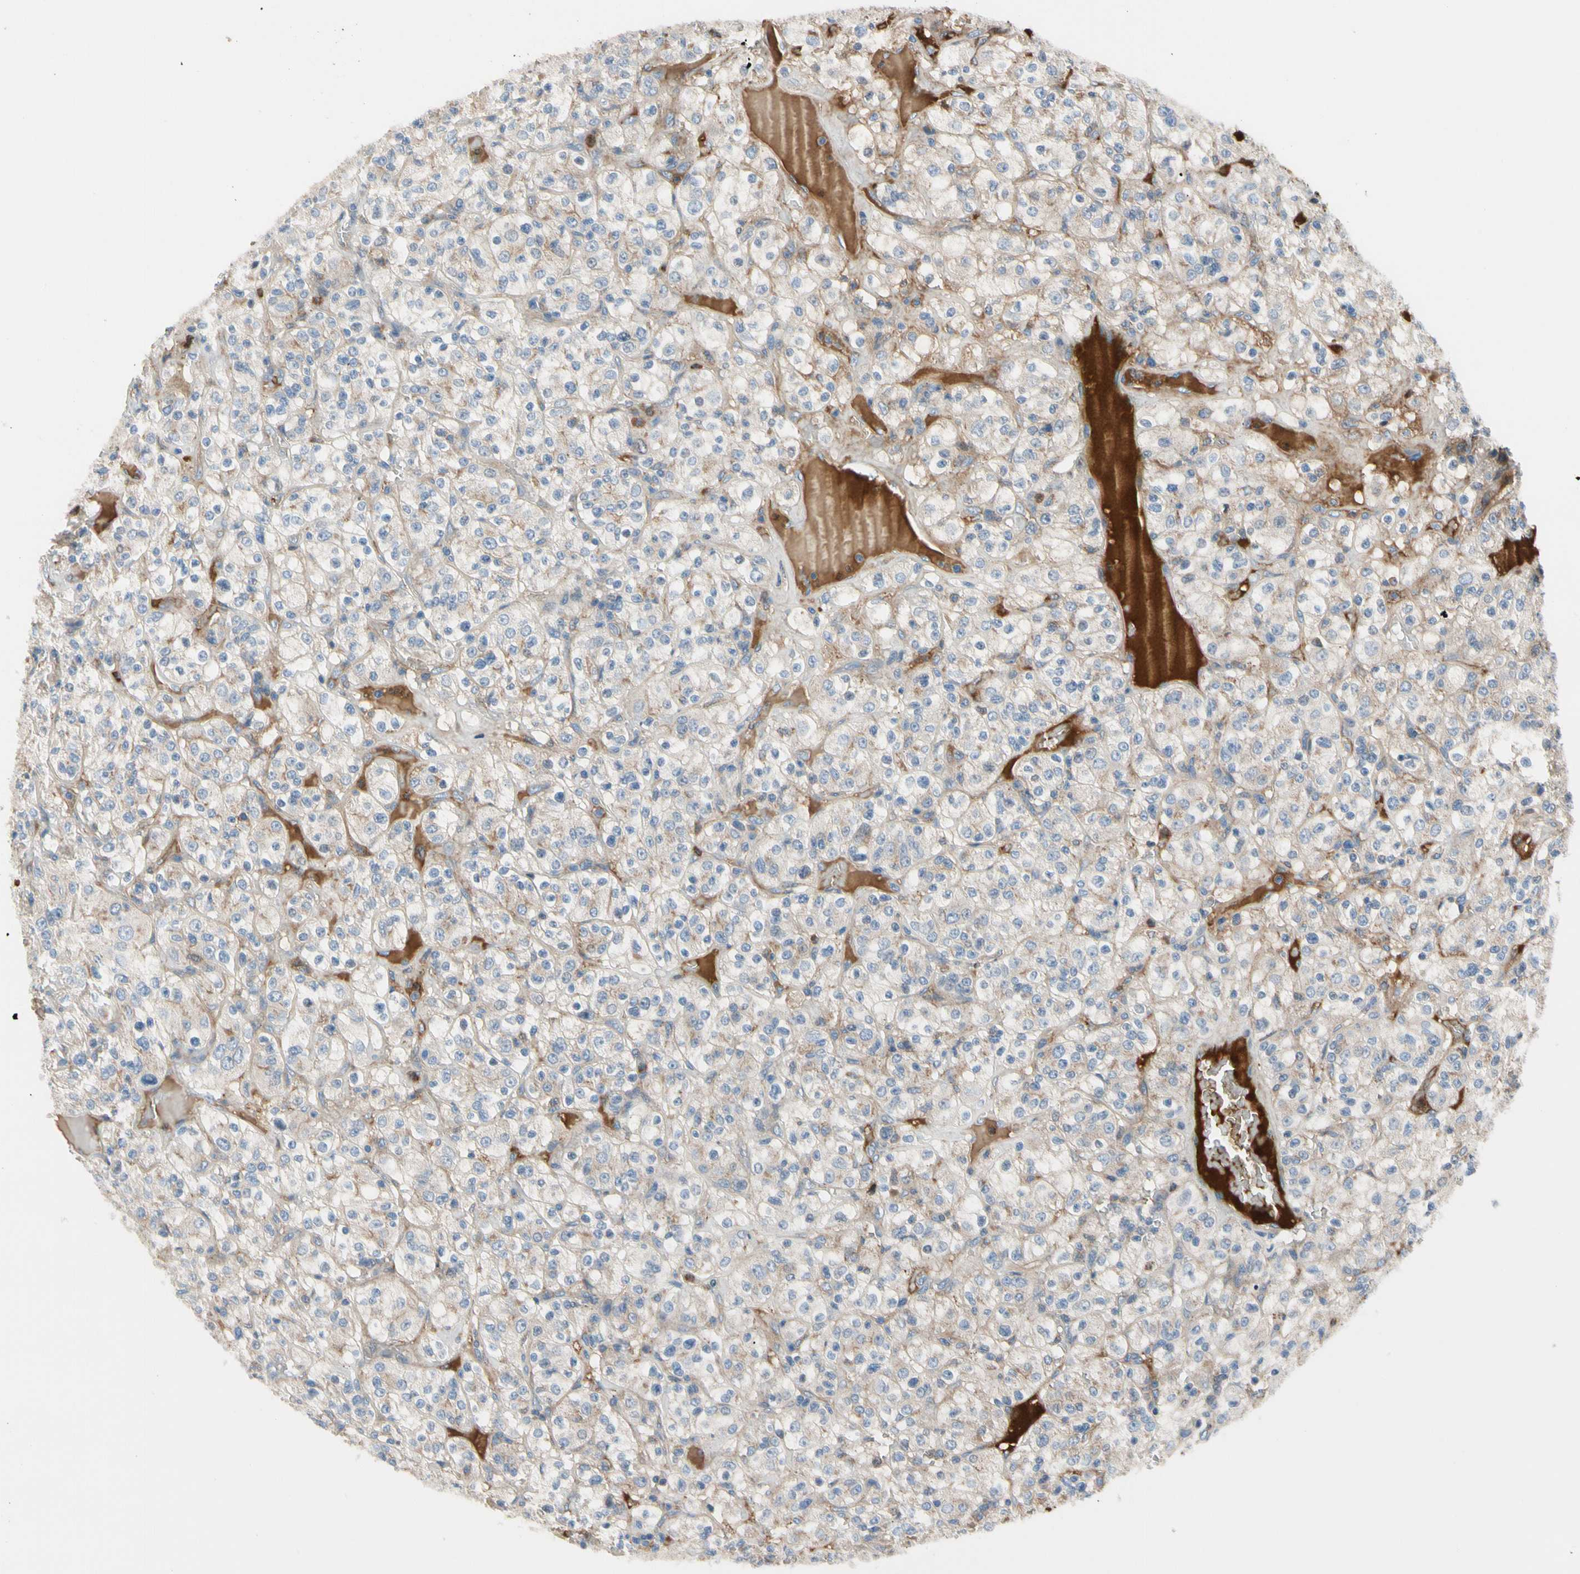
{"staining": {"intensity": "weak", "quantity": "<25%", "location": "cytoplasmic/membranous"}, "tissue": "renal cancer", "cell_type": "Tumor cells", "image_type": "cancer", "snomed": [{"axis": "morphology", "description": "Normal tissue, NOS"}, {"axis": "morphology", "description": "Adenocarcinoma, NOS"}, {"axis": "topography", "description": "Kidney"}], "caption": "Protein analysis of renal cancer (adenocarcinoma) shows no significant staining in tumor cells. (Stains: DAB (3,3'-diaminobenzidine) immunohistochemistry with hematoxylin counter stain, Microscopy: brightfield microscopy at high magnification).", "gene": "HJURP", "patient": {"sex": "female", "age": 72}}